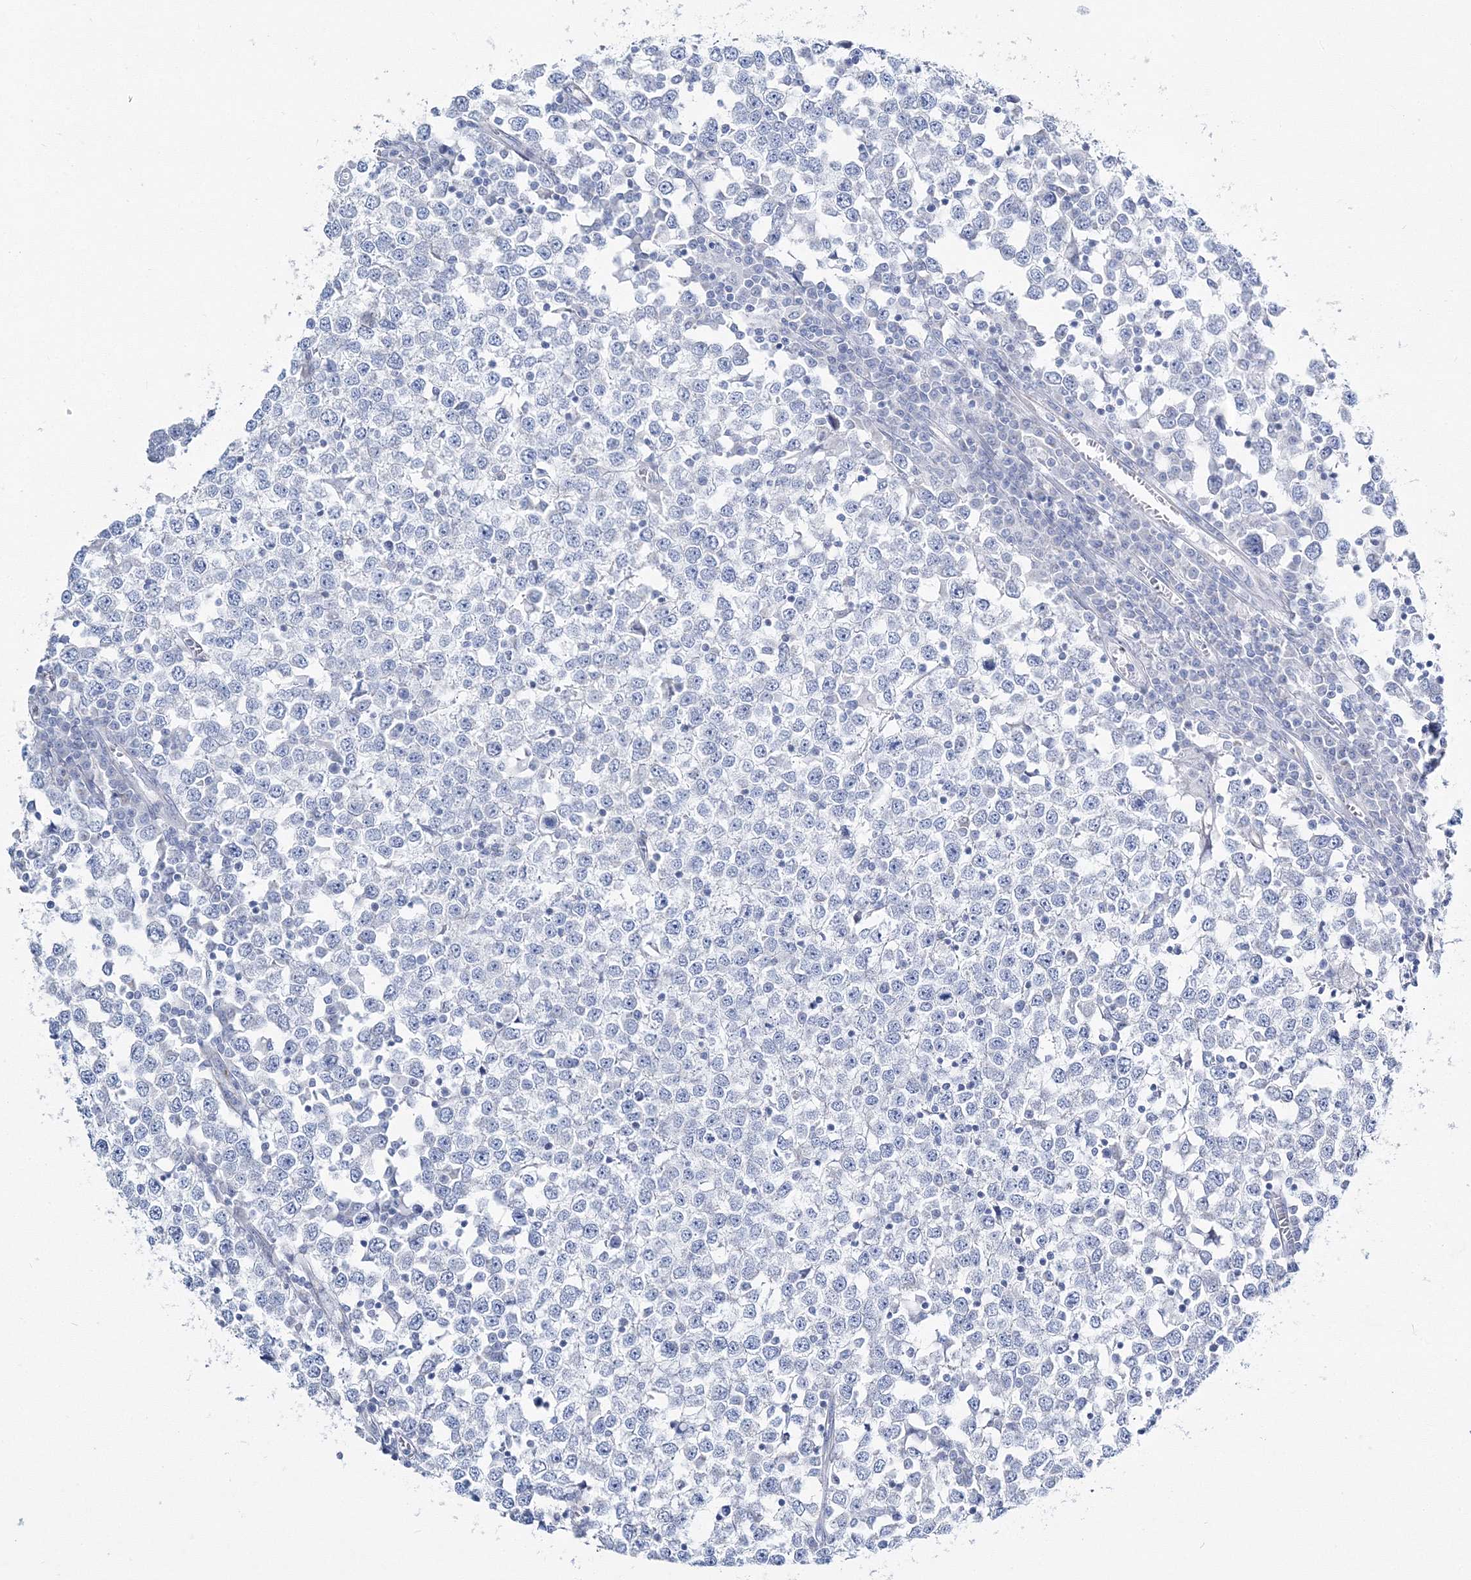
{"staining": {"intensity": "negative", "quantity": "none", "location": "none"}, "tissue": "testis cancer", "cell_type": "Tumor cells", "image_type": "cancer", "snomed": [{"axis": "morphology", "description": "Seminoma, NOS"}, {"axis": "topography", "description": "Testis"}], "caption": "IHC of human testis cancer displays no positivity in tumor cells.", "gene": "HIBCH", "patient": {"sex": "male", "age": 65}}